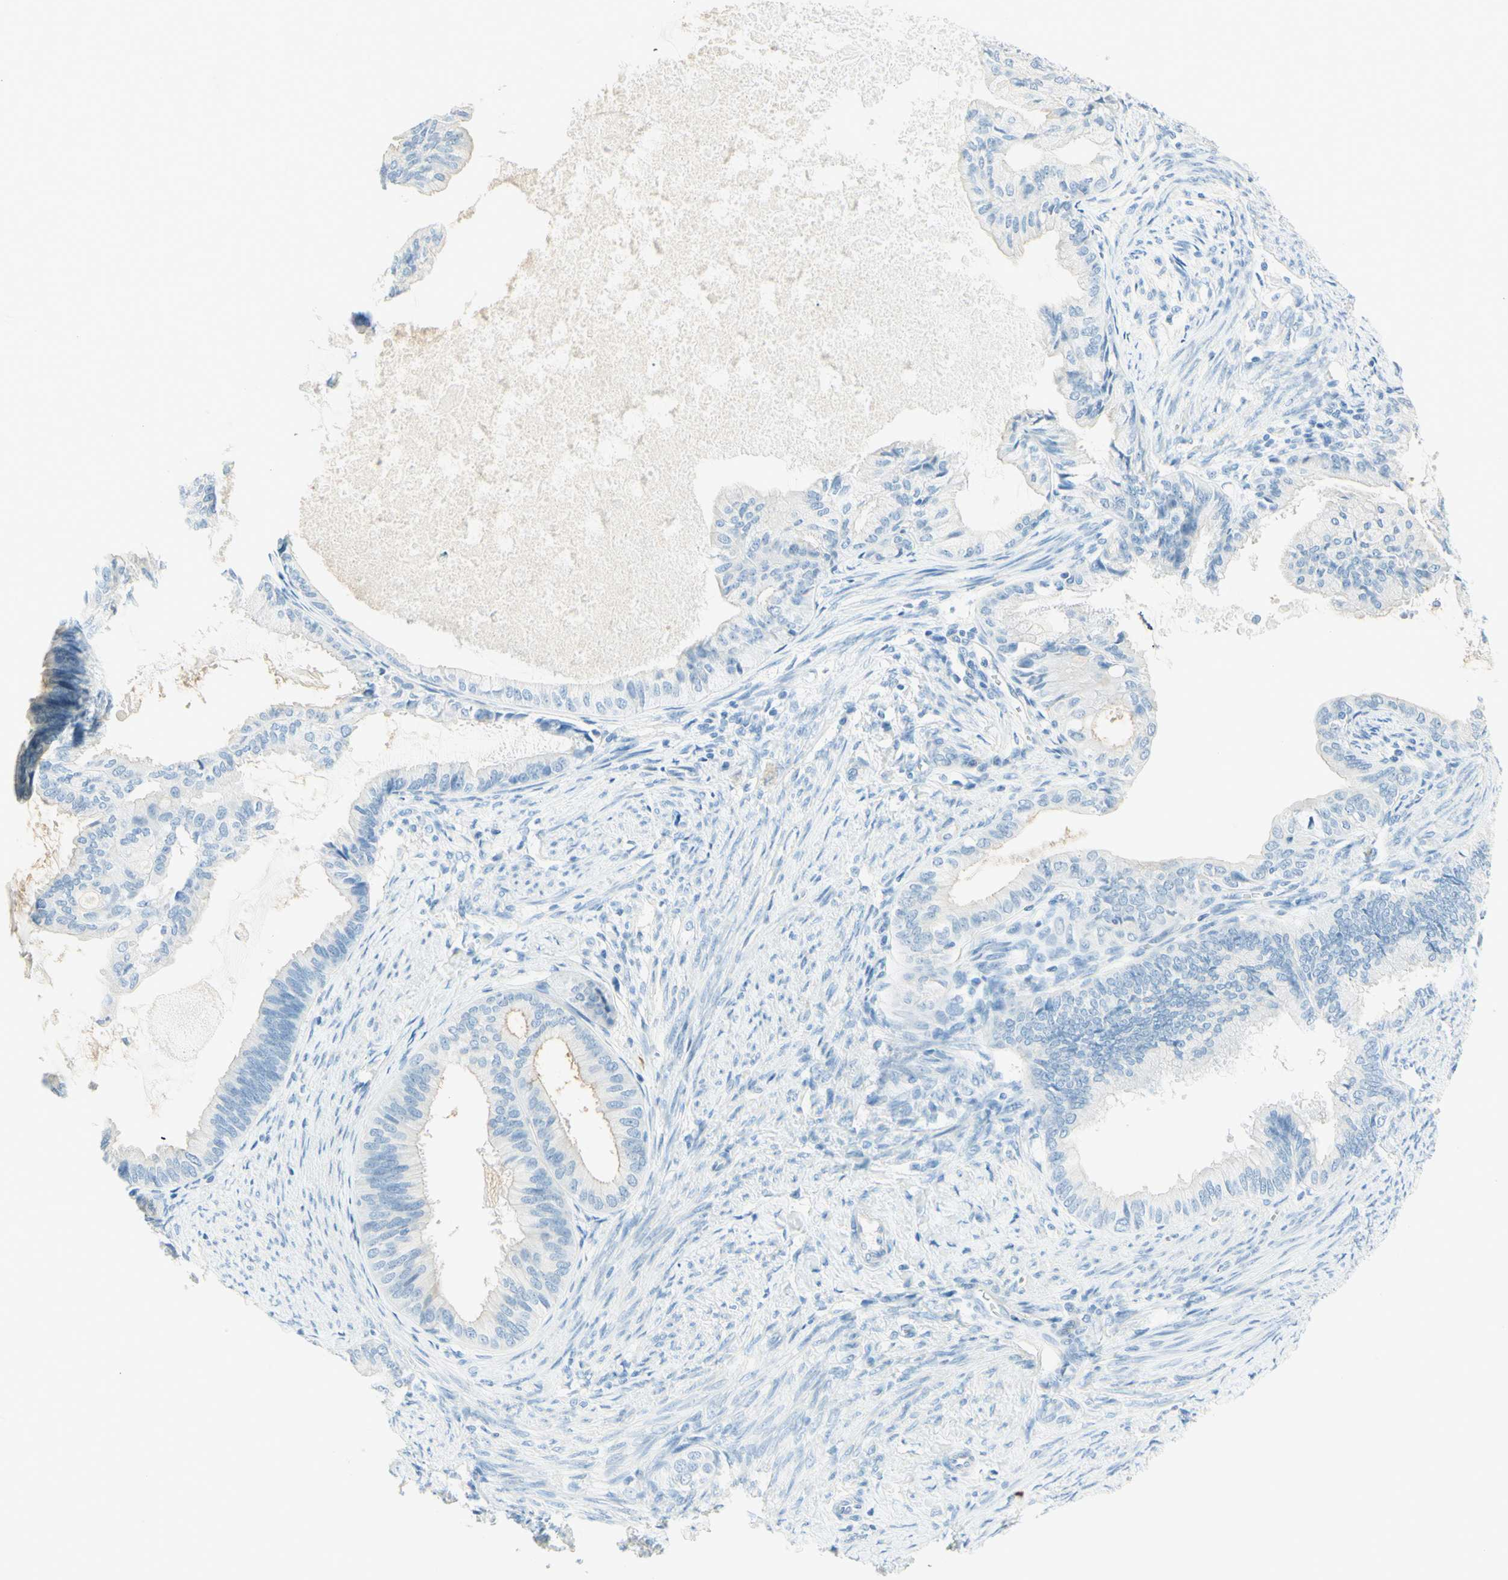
{"staining": {"intensity": "negative", "quantity": "none", "location": "none"}, "tissue": "endometrial cancer", "cell_type": "Tumor cells", "image_type": "cancer", "snomed": [{"axis": "morphology", "description": "Adenocarcinoma, NOS"}, {"axis": "topography", "description": "Endometrium"}], "caption": "An immunohistochemistry (IHC) histopathology image of endometrial adenocarcinoma is shown. There is no staining in tumor cells of endometrial adenocarcinoma.", "gene": "TMEM132D", "patient": {"sex": "female", "age": 86}}